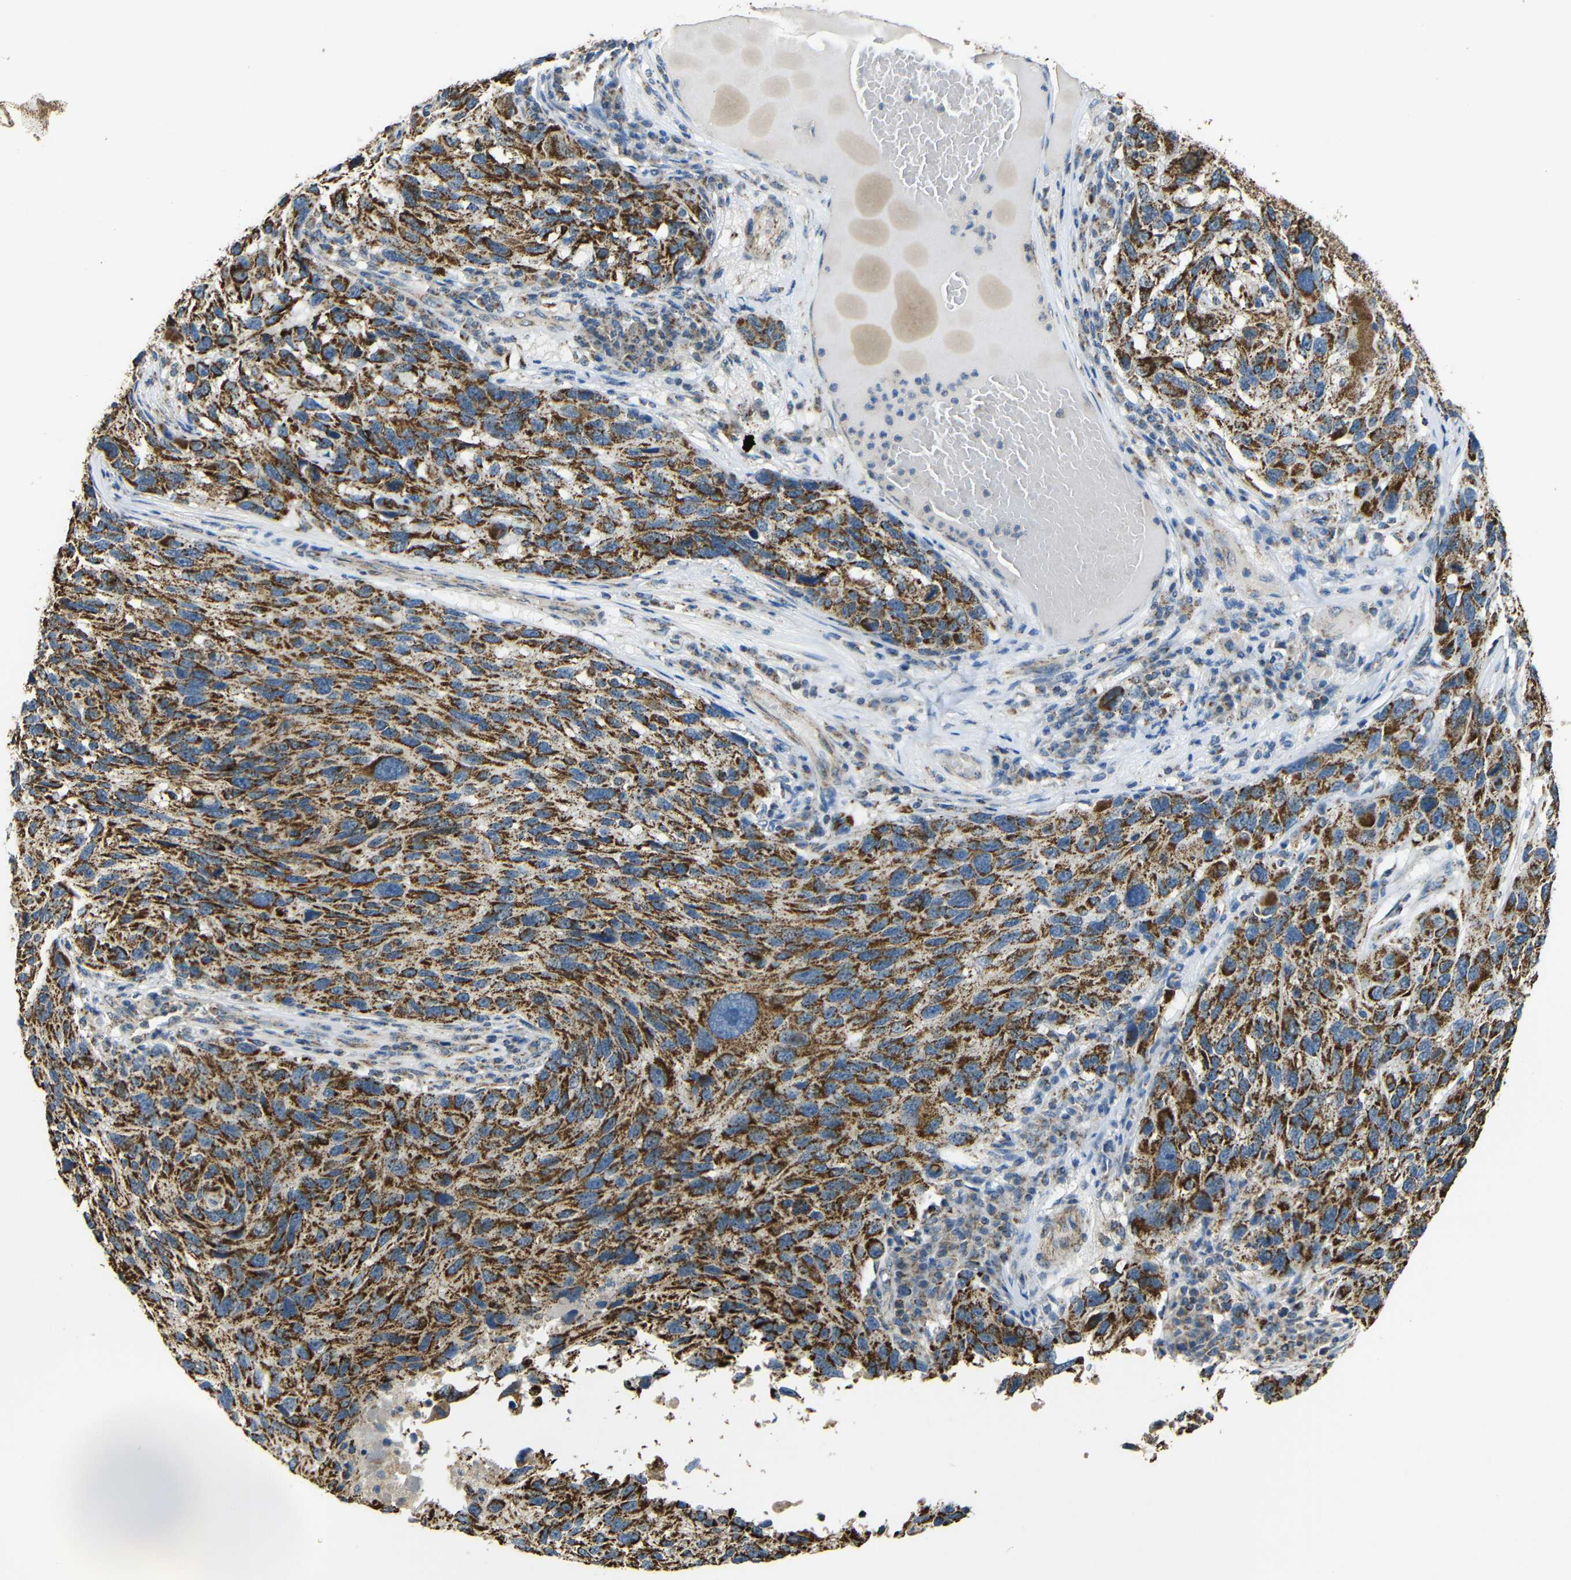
{"staining": {"intensity": "strong", "quantity": ">75%", "location": "cytoplasmic/membranous"}, "tissue": "melanoma", "cell_type": "Tumor cells", "image_type": "cancer", "snomed": [{"axis": "morphology", "description": "Malignant melanoma, NOS"}, {"axis": "topography", "description": "Skin"}], "caption": "Protein staining of malignant melanoma tissue displays strong cytoplasmic/membranous positivity in about >75% of tumor cells.", "gene": "NR3C2", "patient": {"sex": "male", "age": 53}}